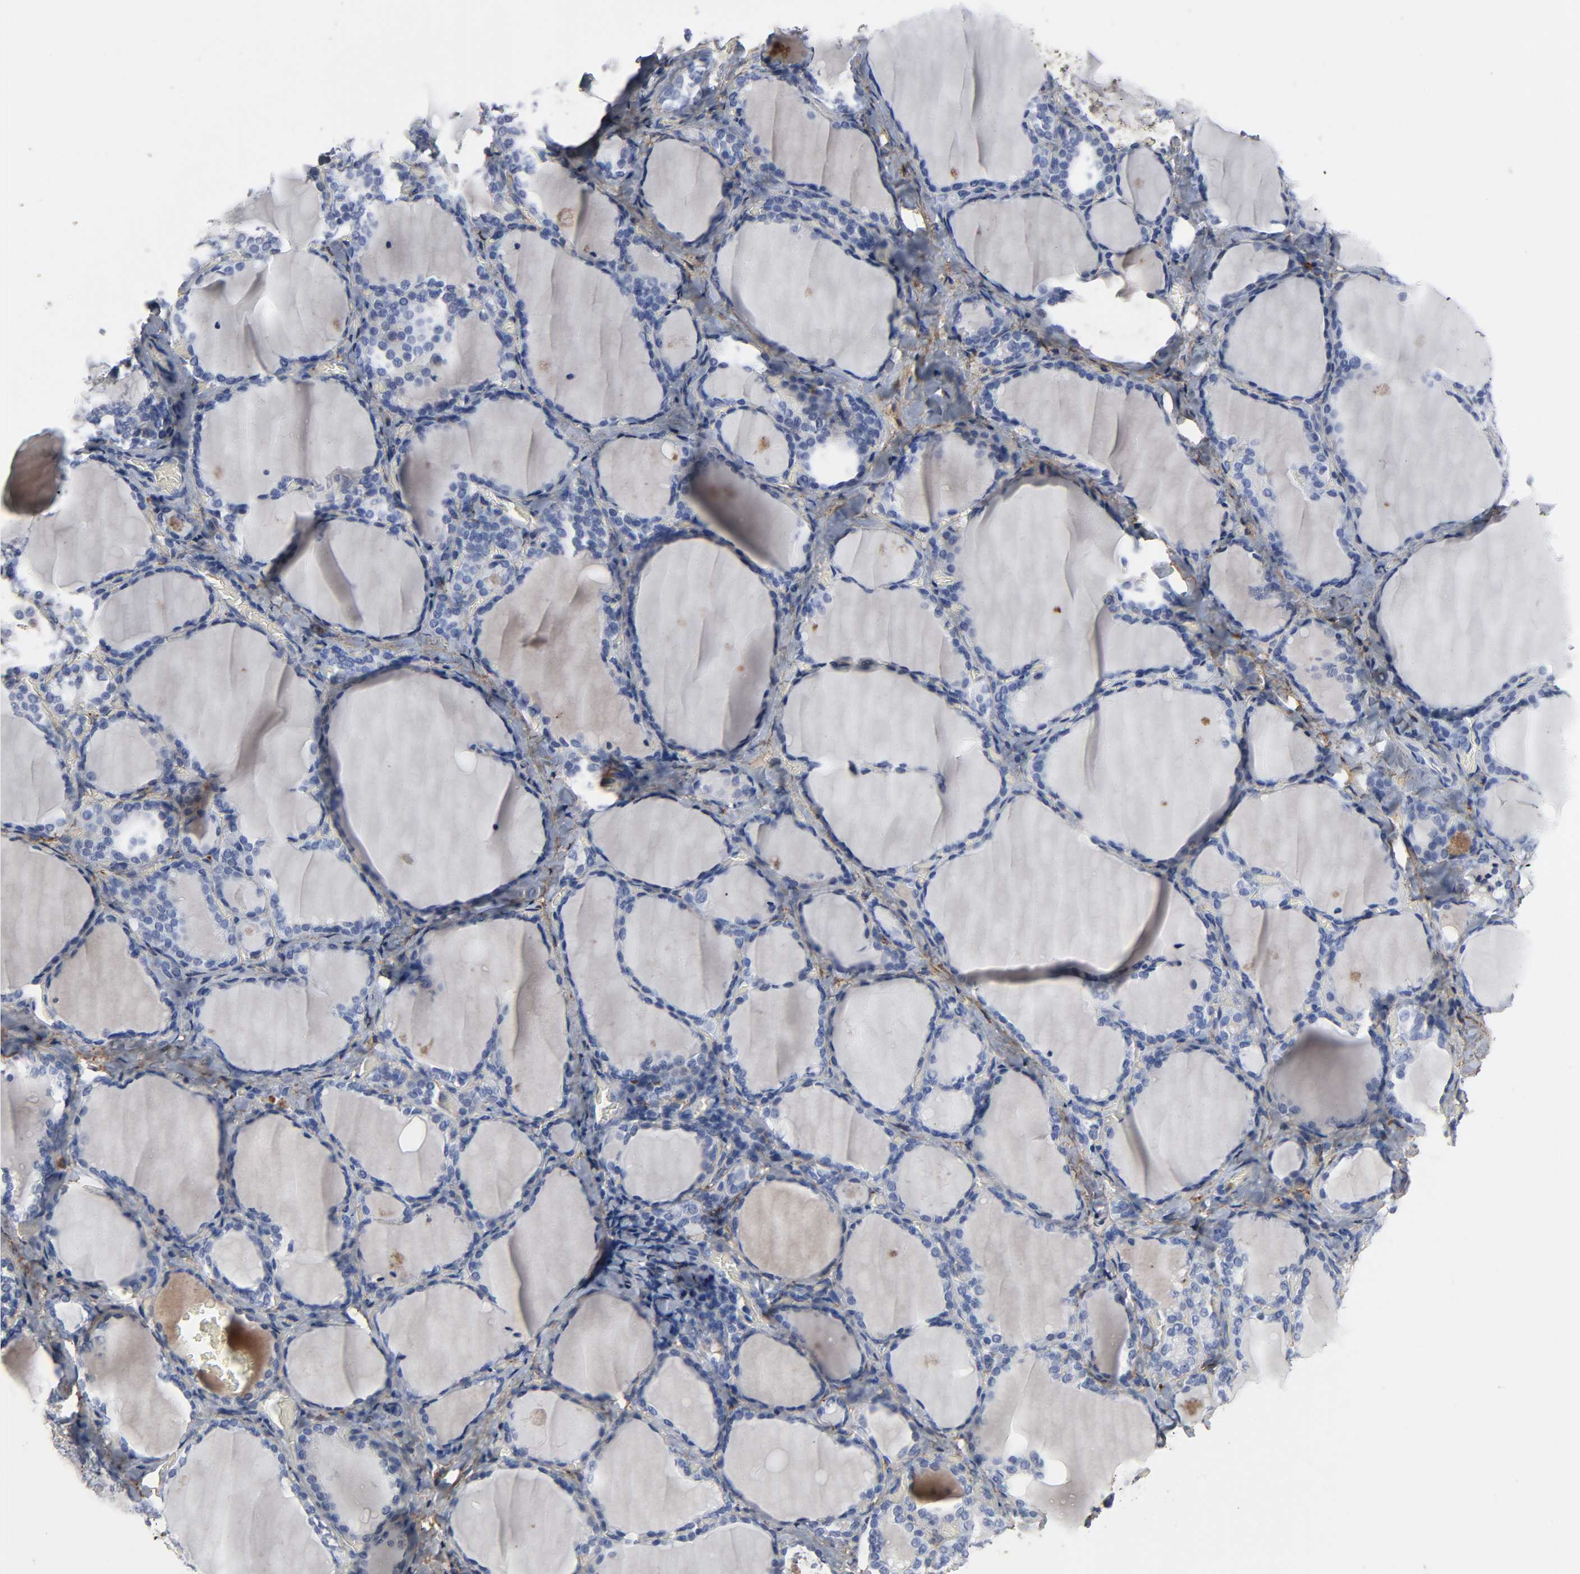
{"staining": {"intensity": "negative", "quantity": "none", "location": "none"}, "tissue": "thyroid gland", "cell_type": "Glandular cells", "image_type": "normal", "snomed": [{"axis": "morphology", "description": "Normal tissue, NOS"}, {"axis": "morphology", "description": "Papillary adenocarcinoma, NOS"}, {"axis": "topography", "description": "Thyroid gland"}], "caption": "DAB immunohistochemical staining of benign thyroid gland shows no significant expression in glandular cells. Nuclei are stained in blue.", "gene": "FBLN1", "patient": {"sex": "female", "age": 30}}